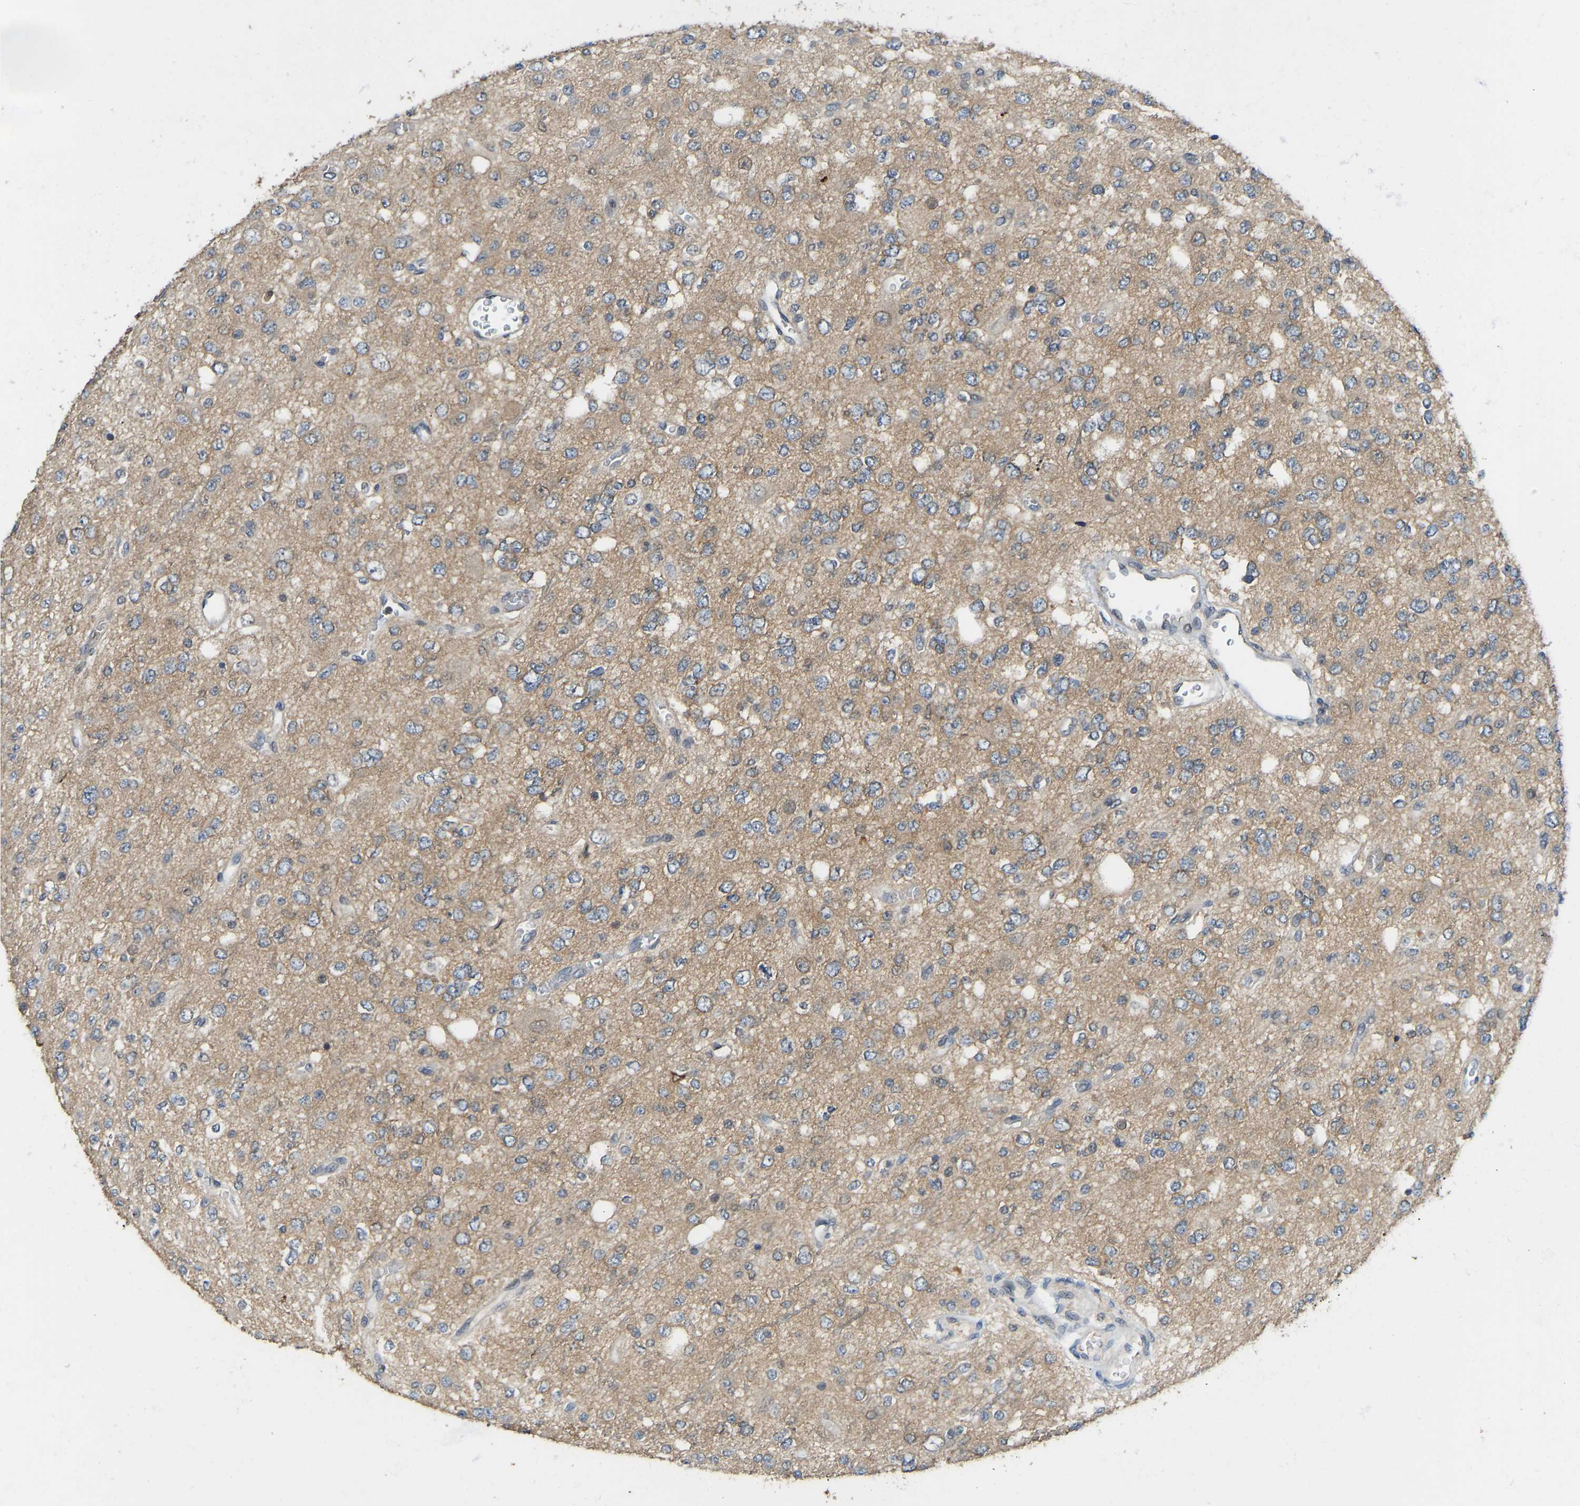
{"staining": {"intensity": "moderate", "quantity": "25%-75%", "location": "cytoplasmic/membranous"}, "tissue": "glioma", "cell_type": "Tumor cells", "image_type": "cancer", "snomed": [{"axis": "morphology", "description": "Glioma, malignant, Low grade"}, {"axis": "topography", "description": "Brain"}], "caption": "This image exhibits immunohistochemistry (IHC) staining of human malignant glioma (low-grade), with medium moderate cytoplasmic/membranous expression in about 25%-75% of tumor cells.", "gene": "NDRG3", "patient": {"sex": "male", "age": 38}}